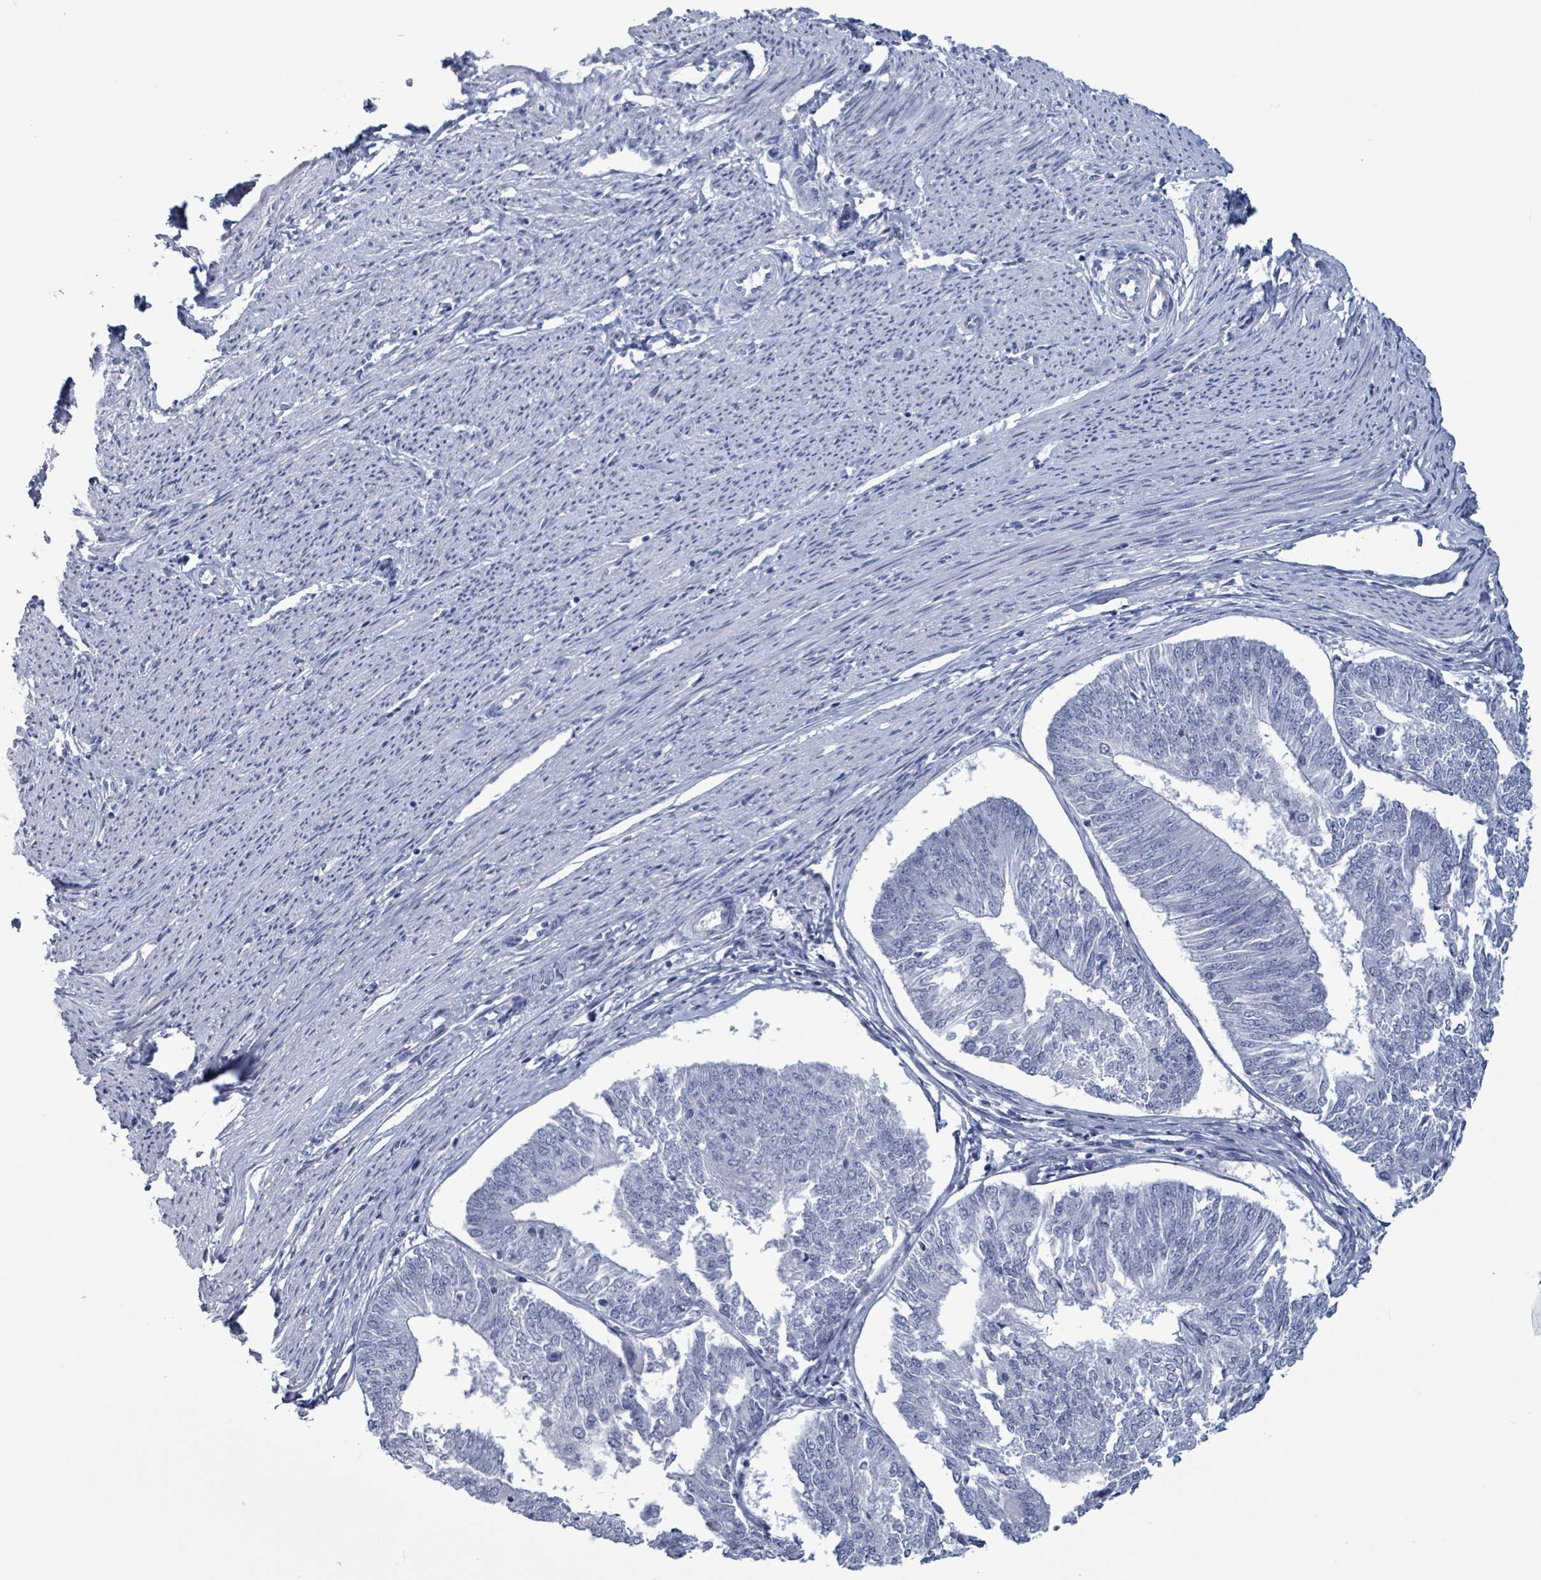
{"staining": {"intensity": "negative", "quantity": "none", "location": "none"}, "tissue": "endometrial cancer", "cell_type": "Tumor cells", "image_type": "cancer", "snomed": [{"axis": "morphology", "description": "Adenocarcinoma, NOS"}, {"axis": "topography", "description": "Endometrium"}], "caption": "An image of human endometrial cancer (adenocarcinoma) is negative for staining in tumor cells.", "gene": "NKX2-1", "patient": {"sex": "female", "age": 58}}